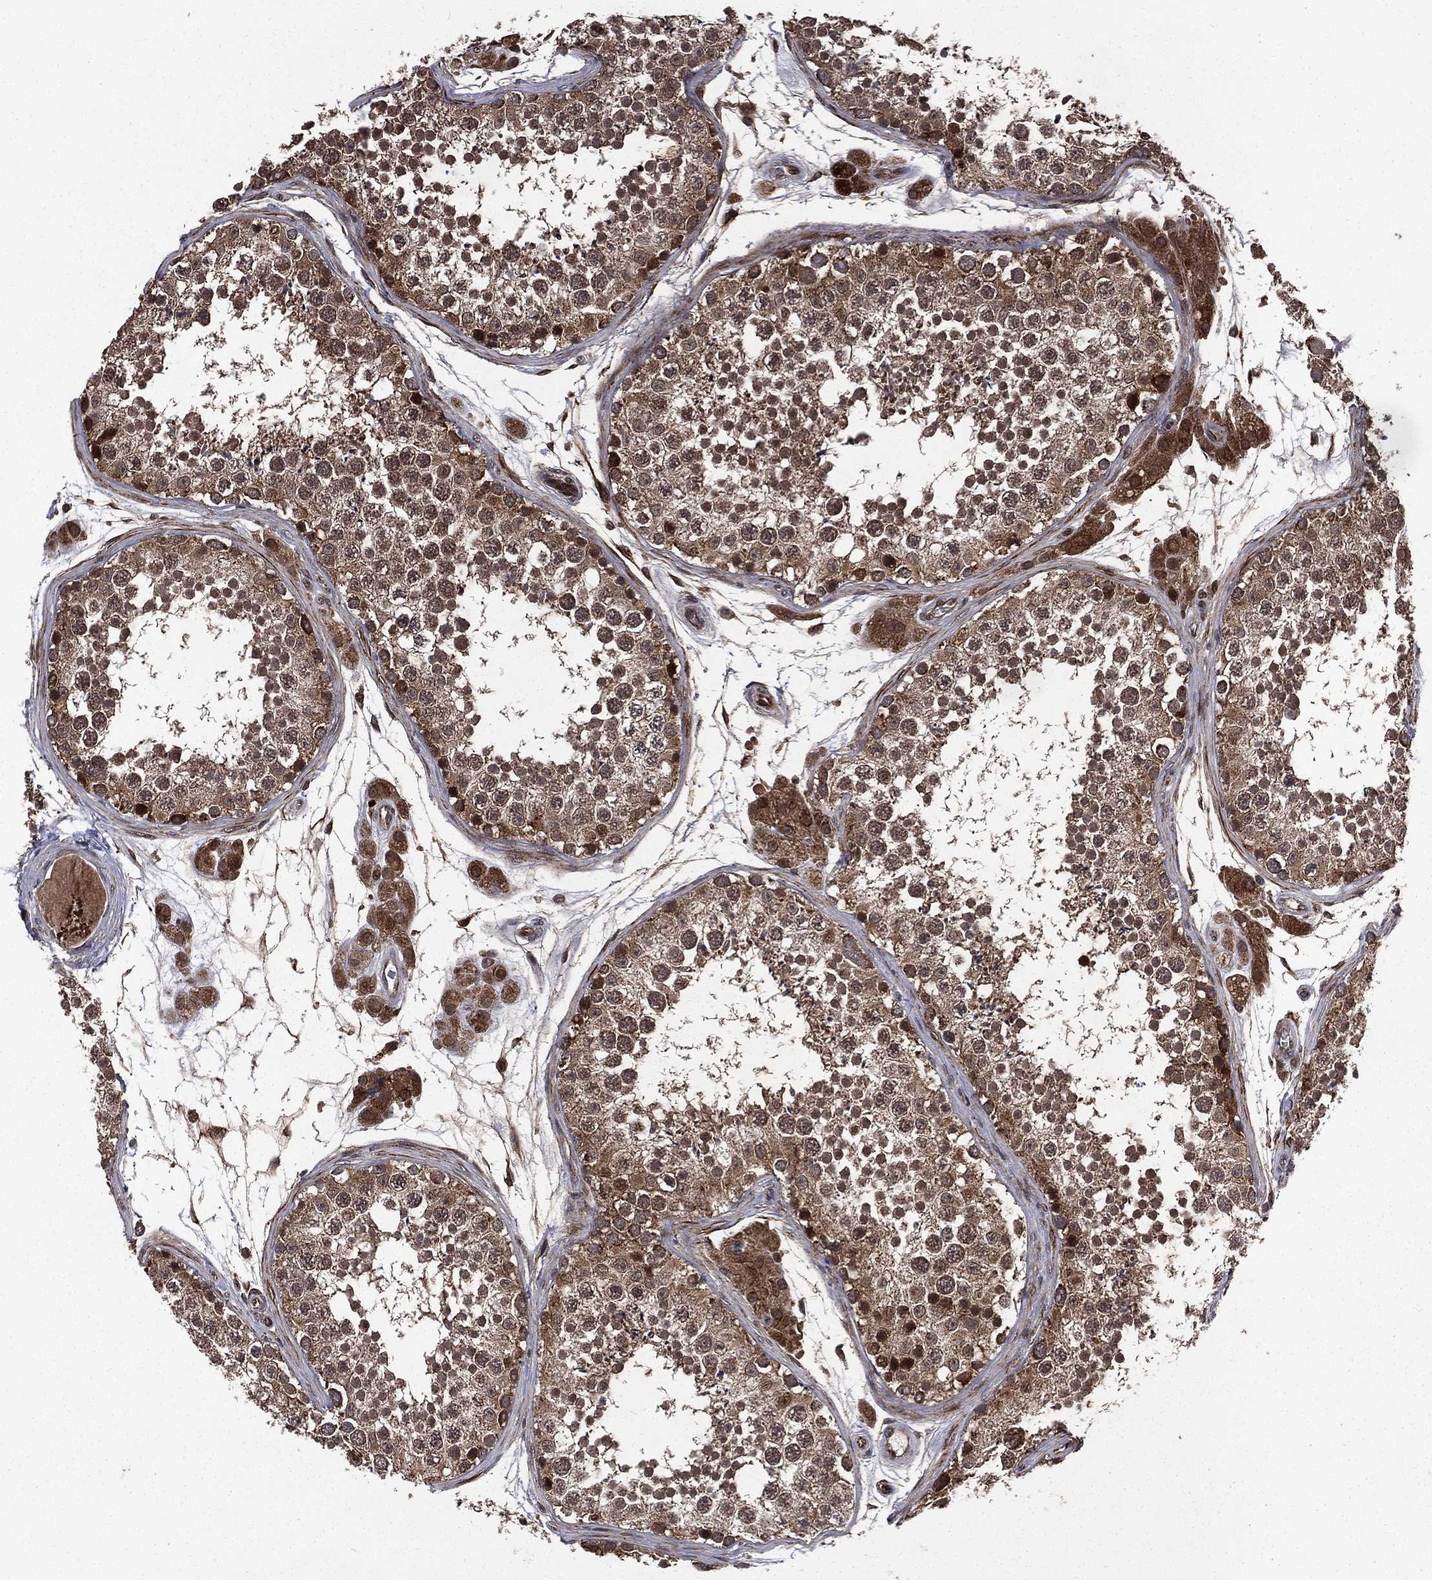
{"staining": {"intensity": "strong", "quantity": "25%-75%", "location": "cytoplasmic/membranous,nuclear"}, "tissue": "testis", "cell_type": "Cells in seminiferous ducts", "image_type": "normal", "snomed": [{"axis": "morphology", "description": "Normal tissue, NOS"}, {"axis": "topography", "description": "Testis"}], "caption": "Protein expression analysis of benign human testis reveals strong cytoplasmic/membranous,nuclear staining in approximately 25%-75% of cells in seminiferous ducts.", "gene": "LENG8", "patient": {"sex": "male", "age": 41}}